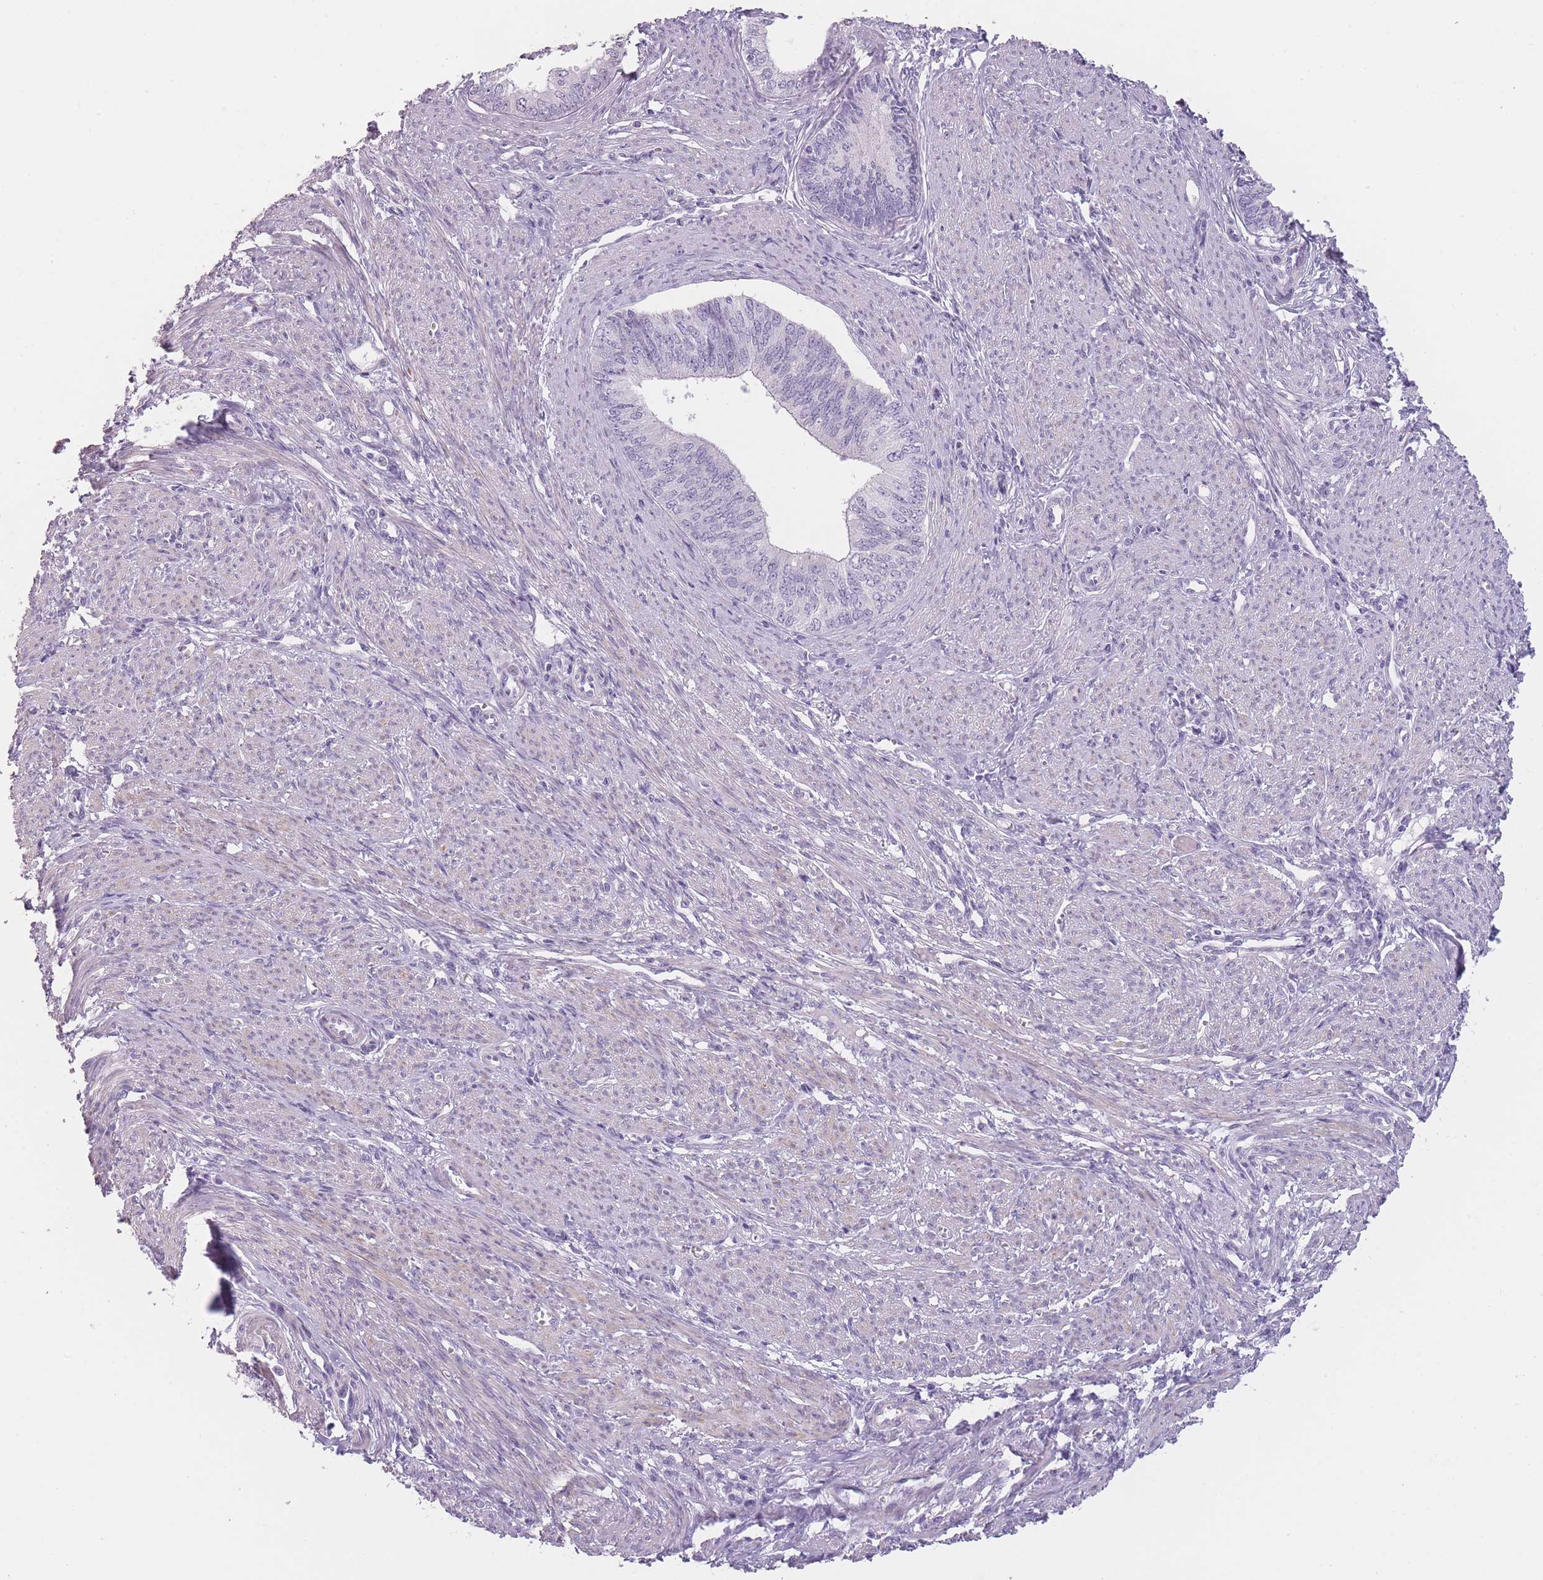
{"staining": {"intensity": "negative", "quantity": "none", "location": "none"}, "tissue": "endometrial cancer", "cell_type": "Tumor cells", "image_type": "cancer", "snomed": [{"axis": "morphology", "description": "Adenocarcinoma, NOS"}, {"axis": "topography", "description": "Endometrium"}], "caption": "Adenocarcinoma (endometrial) stained for a protein using IHC reveals no staining tumor cells.", "gene": "TMEM236", "patient": {"sex": "female", "age": 68}}